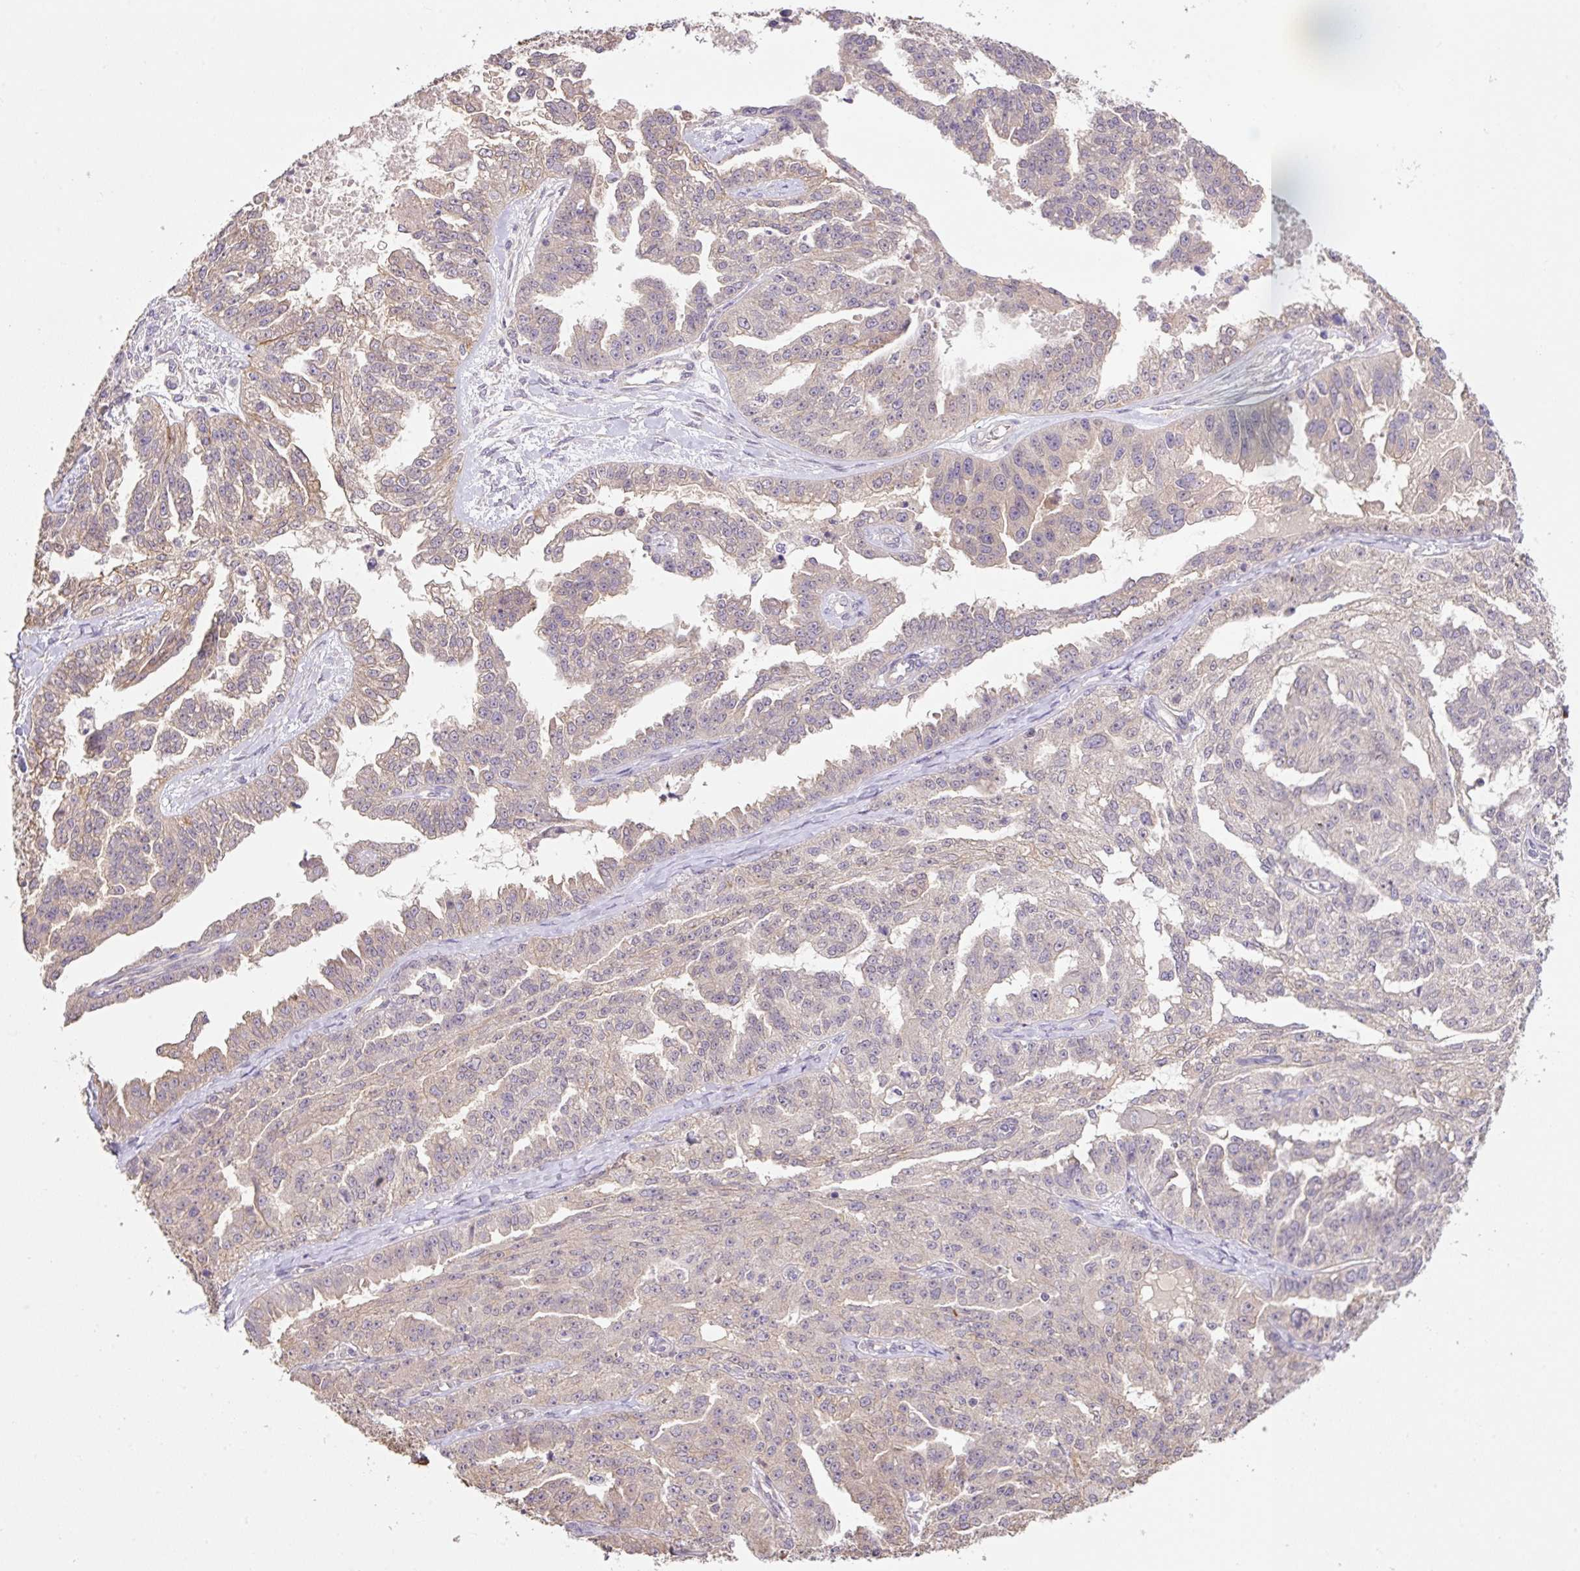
{"staining": {"intensity": "negative", "quantity": "none", "location": "none"}, "tissue": "ovarian cancer", "cell_type": "Tumor cells", "image_type": "cancer", "snomed": [{"axis": "morphology", "description": "Cystadenocarcinoma, serous, NOS"}, {"axis": "topography", "description": "Ovary"}], "caption": "An immunohistochemistry (IHC) image of serous cystadenocarcinoma (ovarian) is shown. There is no staining in tumor cells of serous cystadenocarcinoma (ovarian).", "gene": "COX8A", "patient": {"sex": "female", "age": 58}}